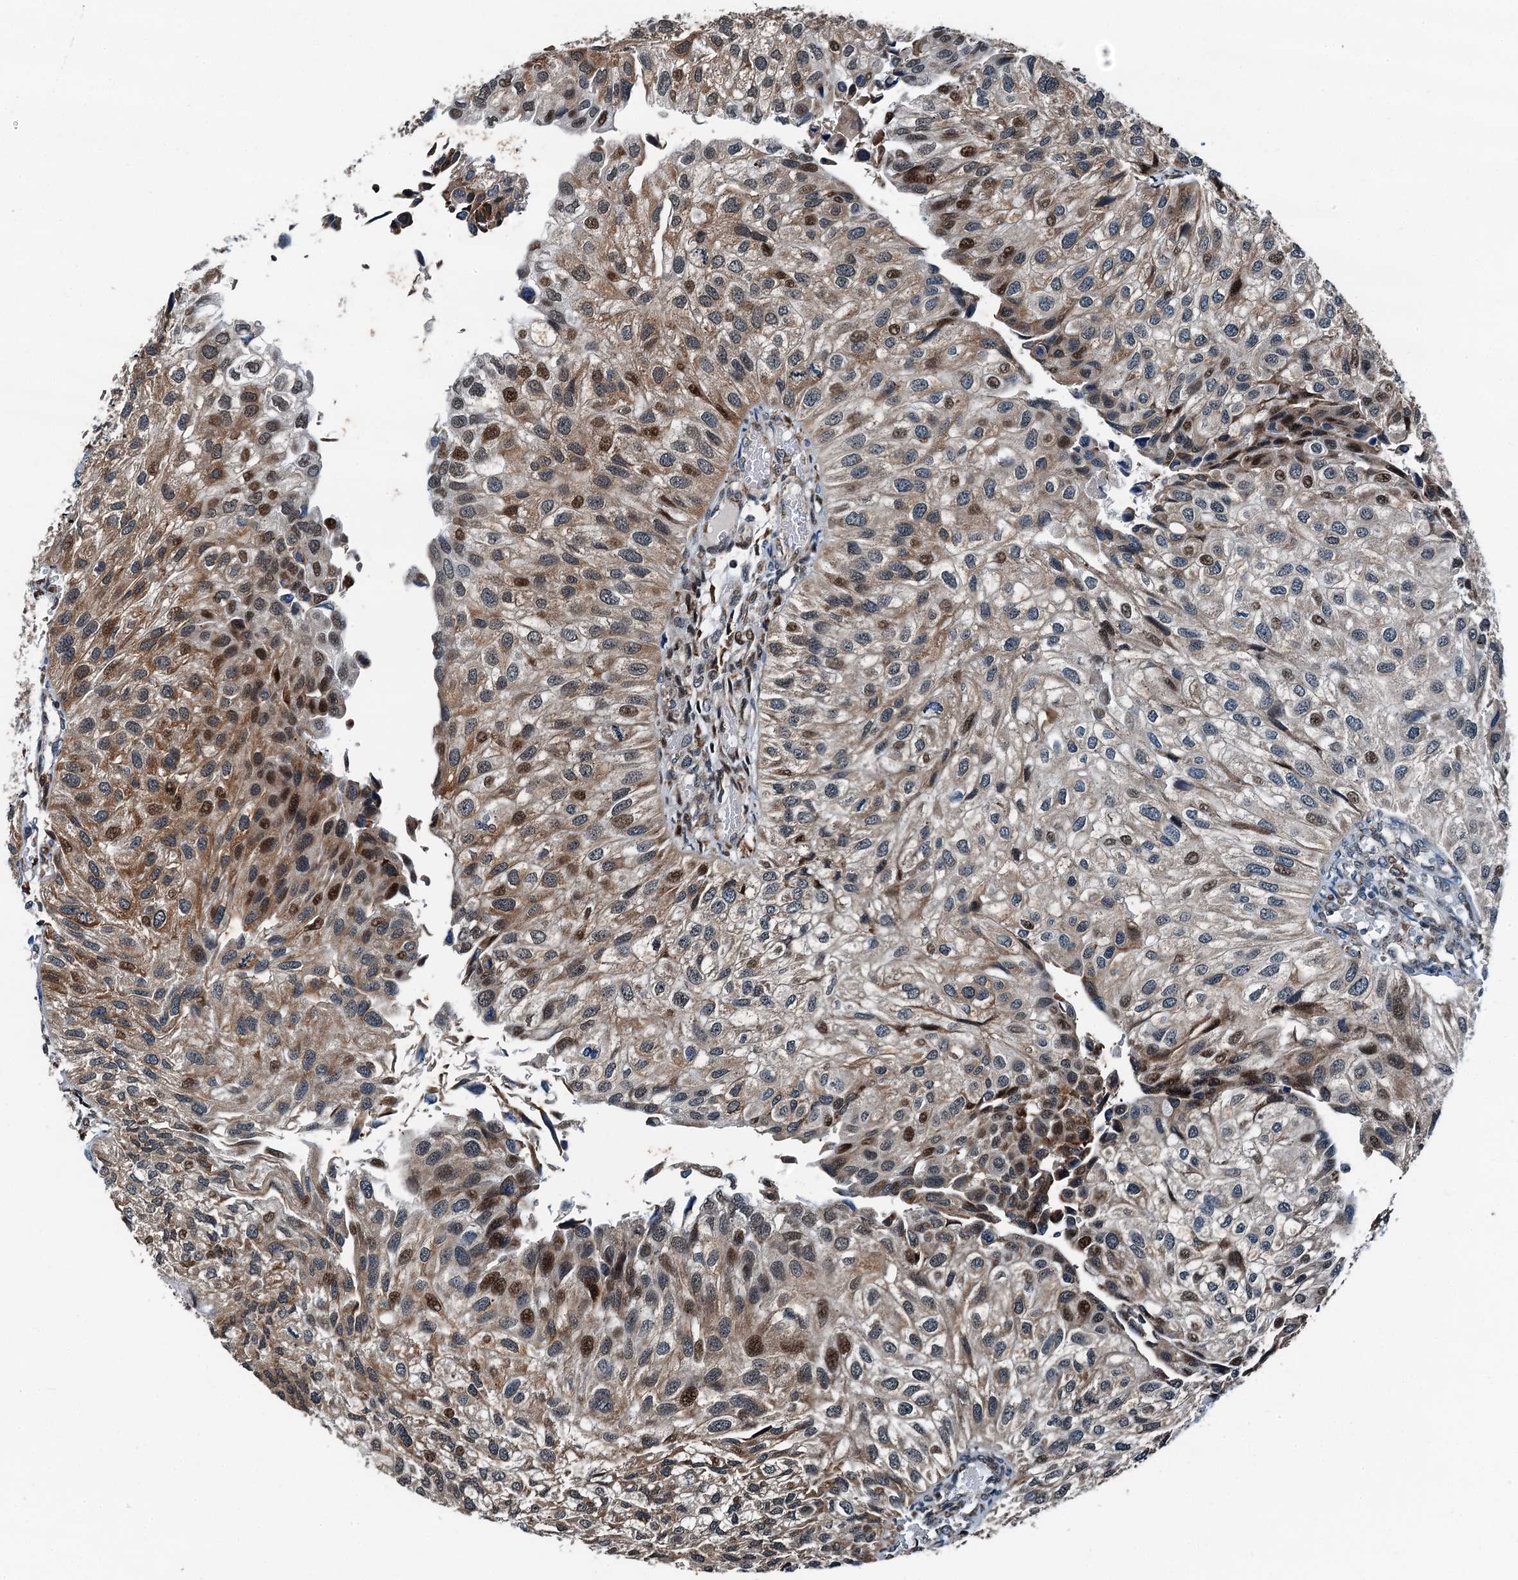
{"staining": {"intensity": "moderate", "quantity": "25%-75%", "location": "cytoplasmic/membranous,nuclear"}, "tissue": "urothelial cancer", "cell_type": "Tumor cells", "image_type": "cancer", "snomed": [{"axis": "morphology", "description": "Urothelial carcinoma, Low grade"}, {"axis": "topography", "description": "Urinary bladder"}], "caption": "Protein expression analysis of human low-grade urothelial carcinoma reveals moderate cytoplasmic/membranous and nuclear positivity in approximately 25%-75% of tumor cells. (DAB IHC, brown staining for protein, blue staining for nuclei).", "gene": "TAMALIN", "patient": {"sex": "female", "age": 89}}